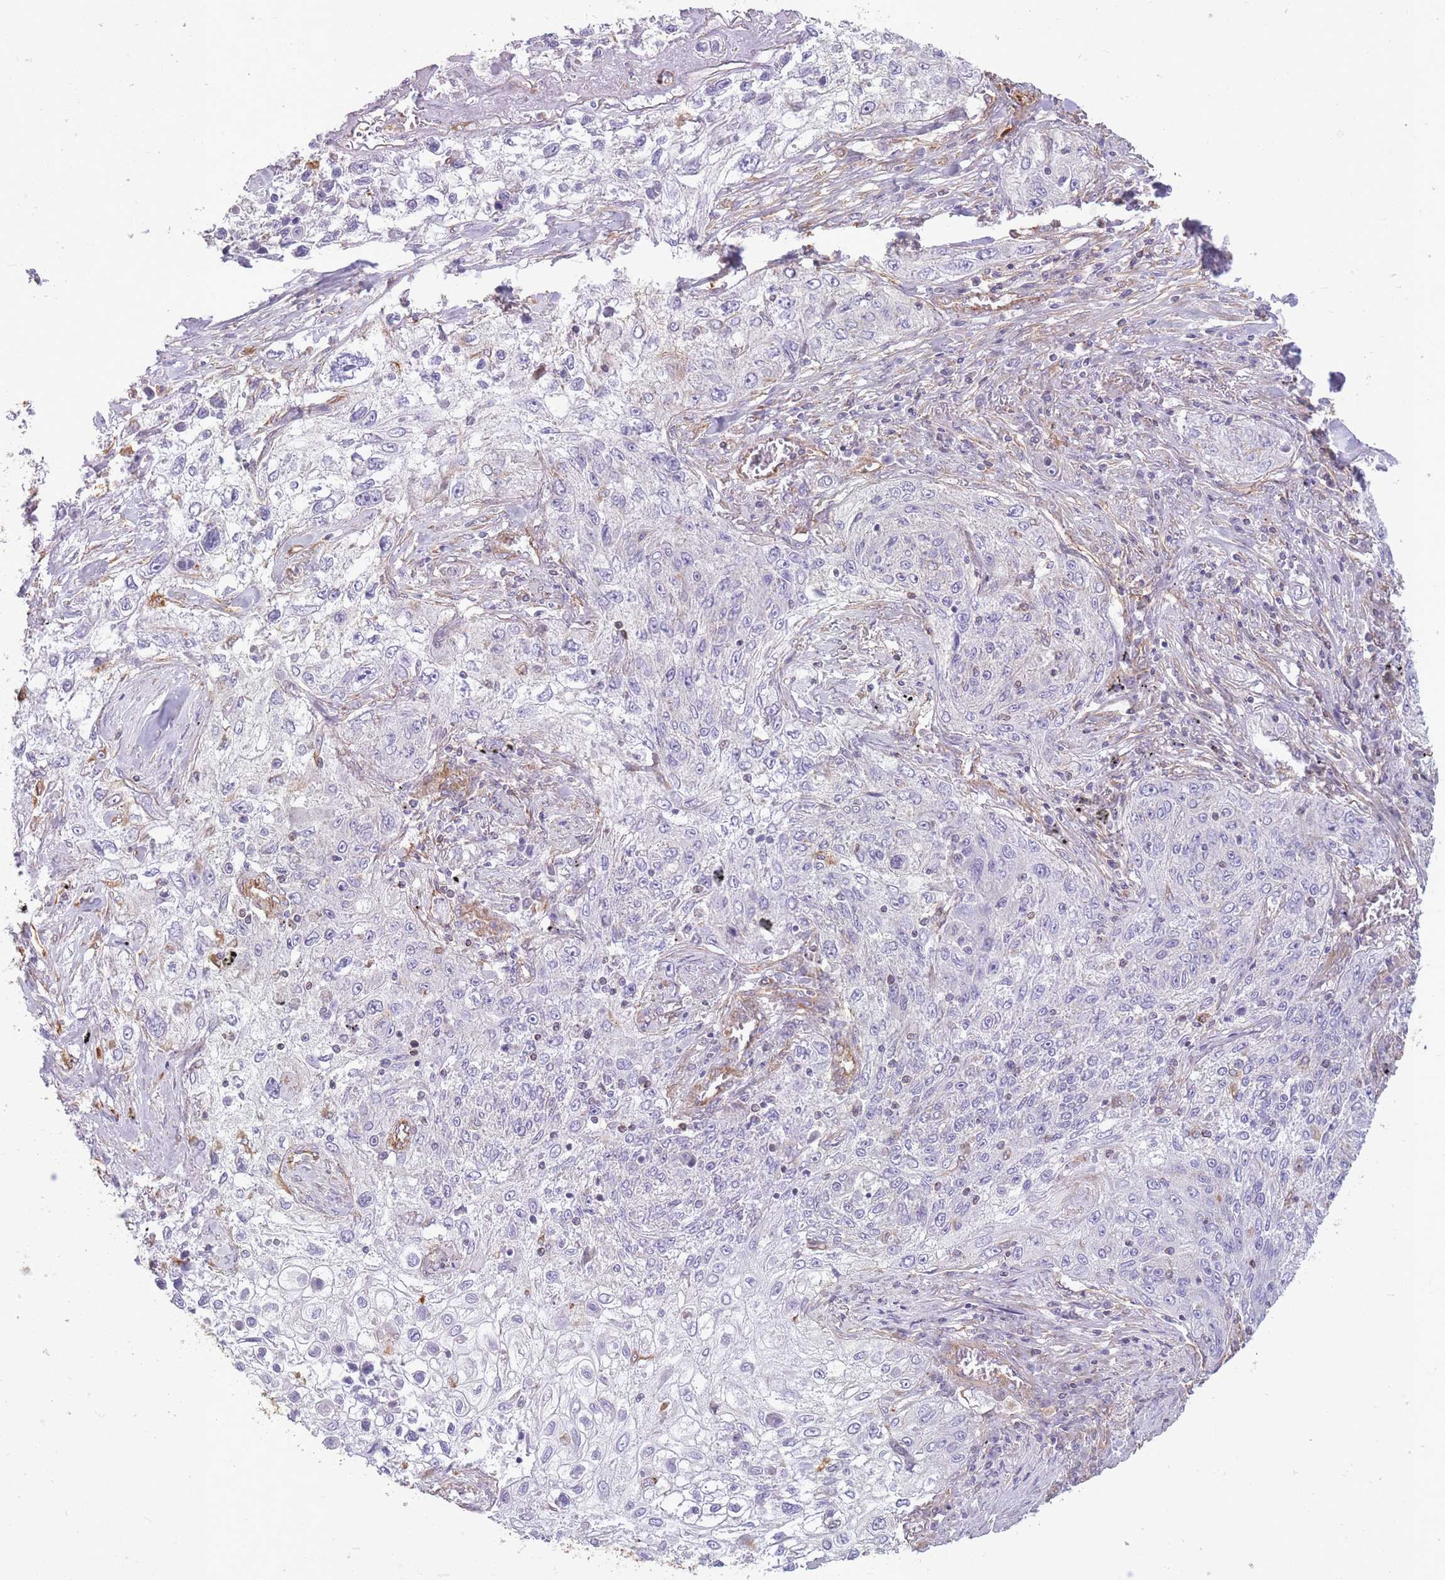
{"staining": {"intensity": "negative", "quantity": "none", "location": "none"}, "tissue": "lung cancer", "cell_type": "Tumor cells", "image_type": "cancer", "snomed": [{"axis": "morphology", "description": "Squamous cell carcinoma, NOS"}, {"axis": "topography", "description": "Lung"}], "caption": "DAB (3,3'-diaminobenzidine) immunohistochemical staining of squamous cell carcinoma (lung) reveals no significant positivity in tumor cells.", "gene": "ADD1", "patient": {"sex": "female", "age": 69}}